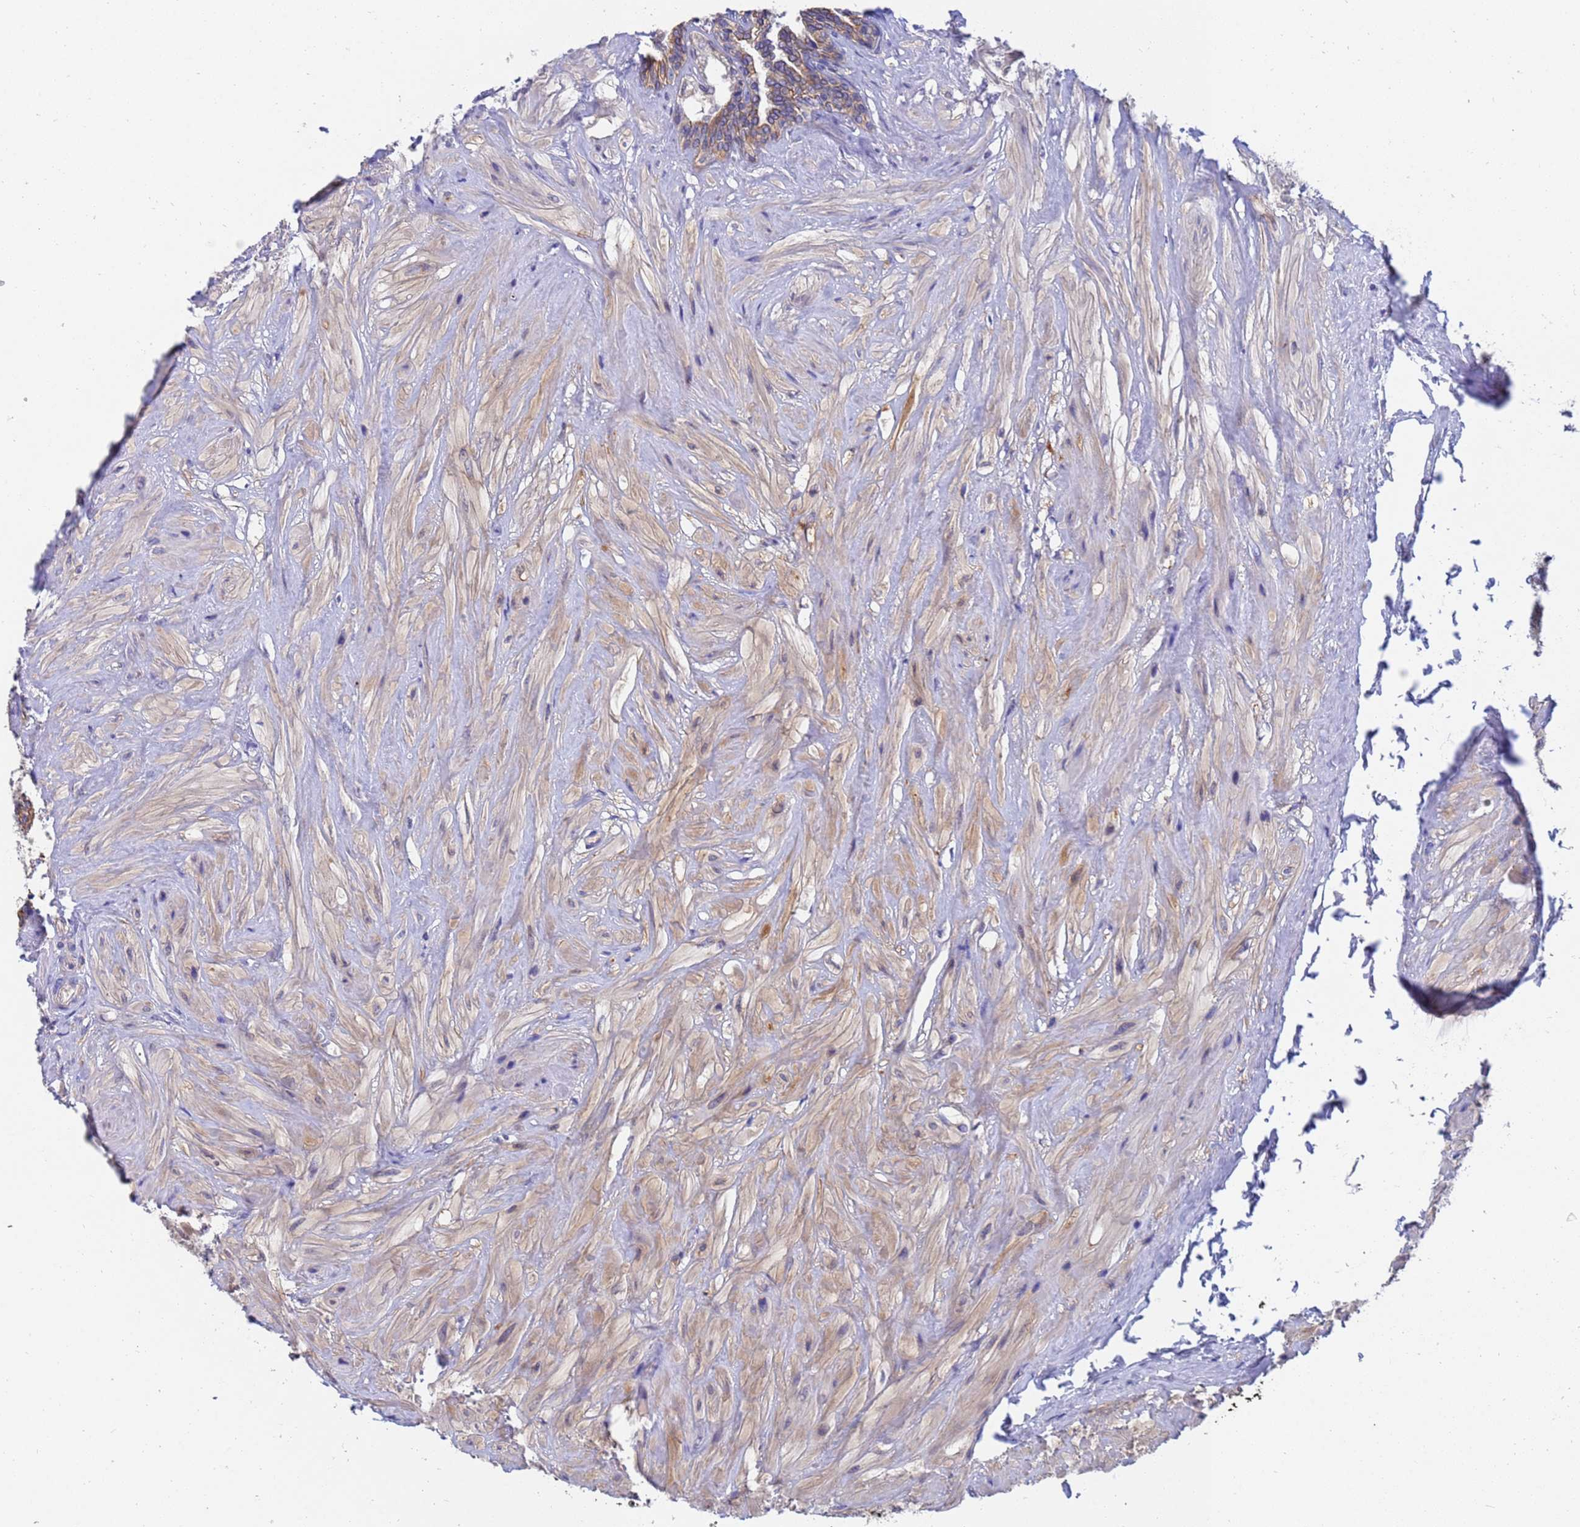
{"staining": {"intensity": "moderate", "quantity": "<25%", "location": "cytoplasmic/membranous"}, "tissue": "seminal vesicle", "cell_type": "Glandular cells", "image_type": "normal", "snomed": [{"axis": "morphology", "description": "Normal tissue, NOS"}, {"axis": "topography", "description": "Seminal veicle"}, {"axis": "topography", "description": "Peripheral nerve tissue"}], "caption": "Immunohistochemistry (IHC) of unremarkable human seminal vesicle displays low levels of moderate cytoplasmic/membranous positivity in approximately <25% of glandular cells.", "gene": "TTLL11", "patient": {"sex": "male", "age": 60}}